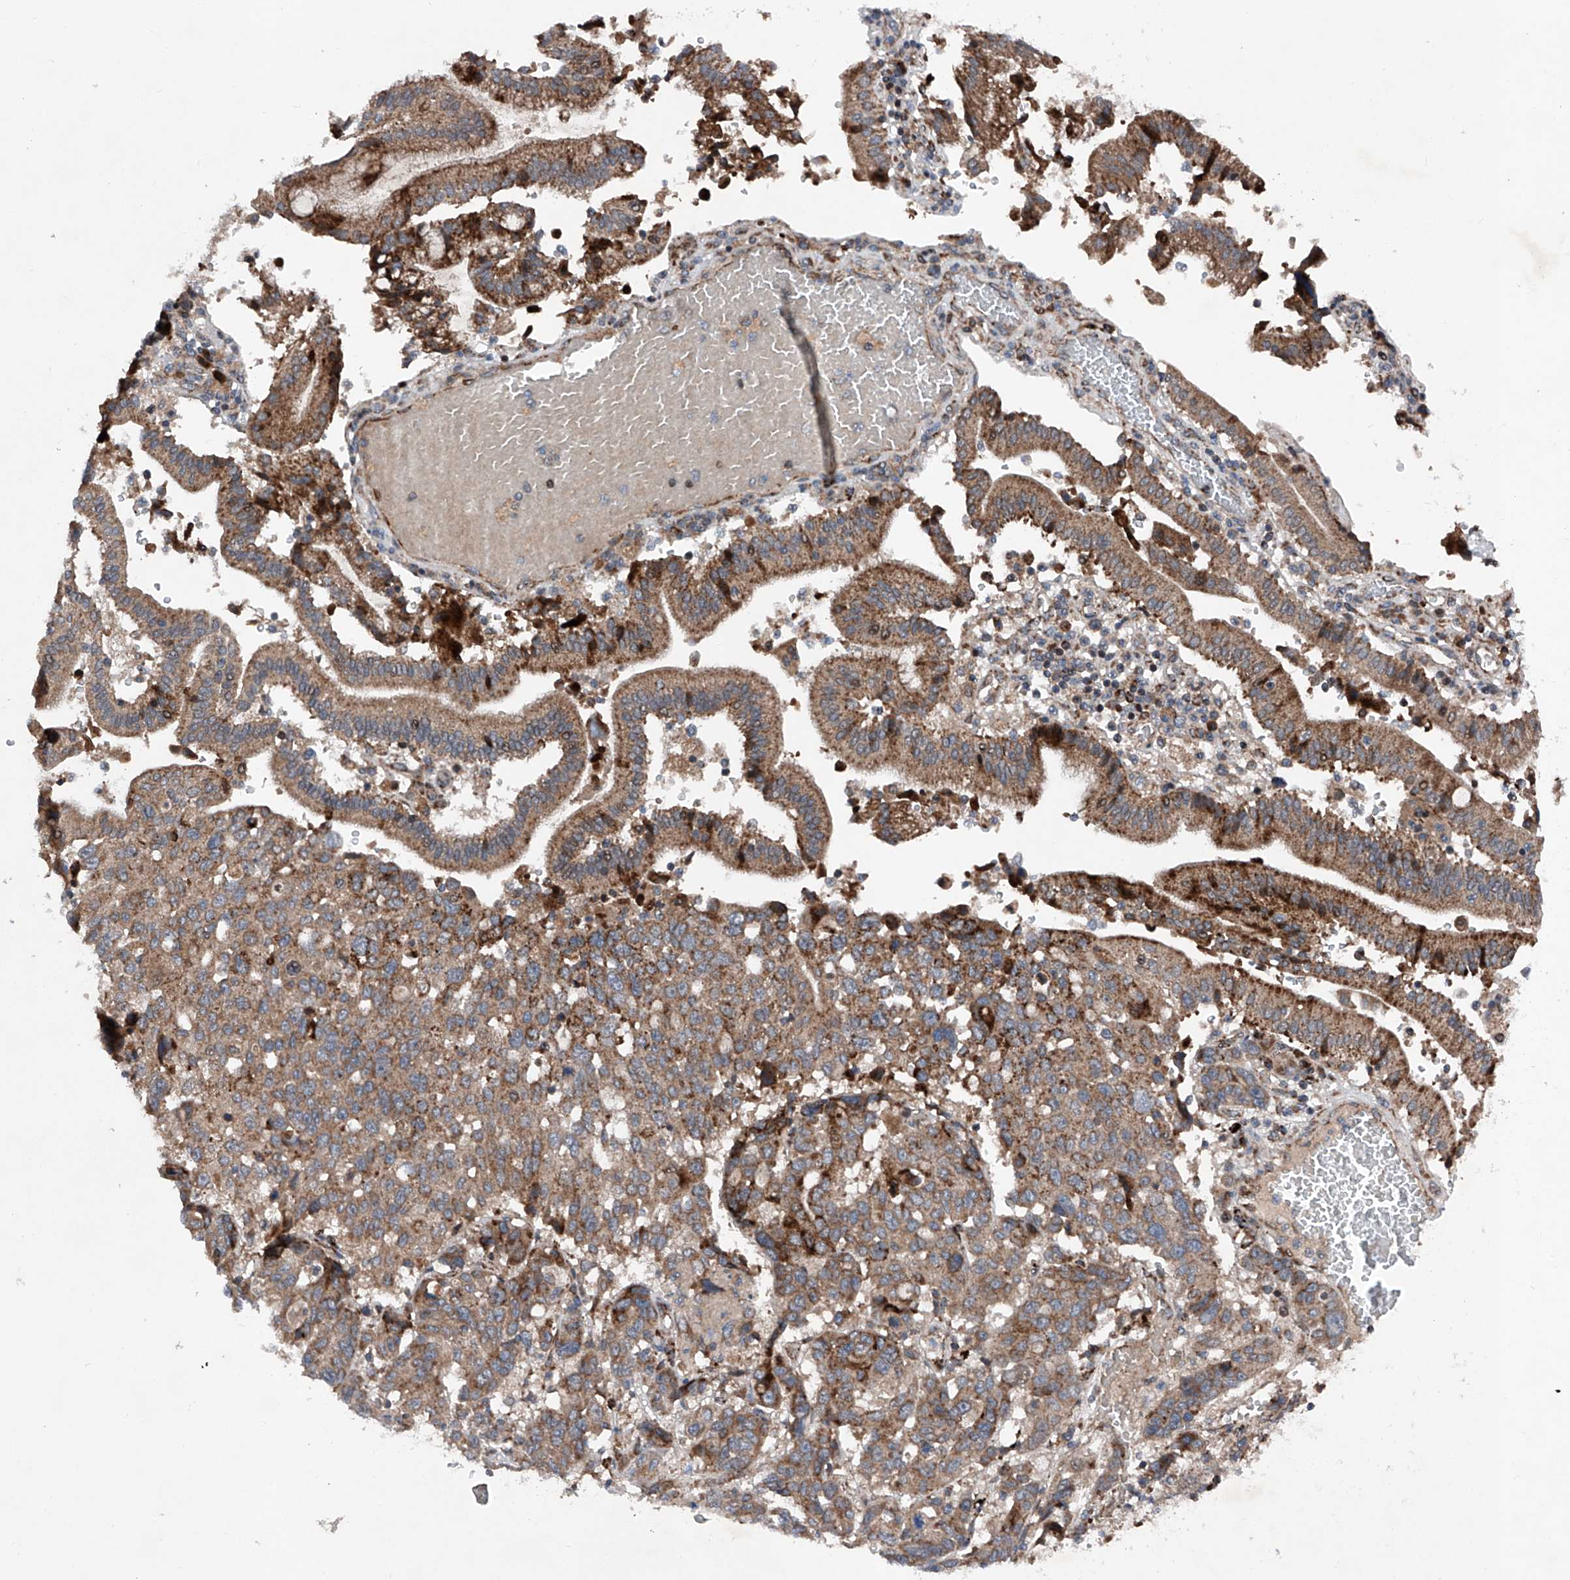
{"staining": {"intensity": "moderate", "quantity": ">75%", "location": "cytoplasmic/membranous"}, "tissue": "pancreatic cancer", "cell_type": "Tumor cells", "image_type": "cancer", "snomed": [{"axis": "morphology", "description": "Adenocarcinoma, NOS"}, {"axis": "topography", "description": "Pancreas"}], "caption": "Immunohistochemical staining of human pancreatic adenocarcinoma shows medium levels of moderate cytoplasmic/membranous expression in approximately >75% of tumor cells.", "gene": "DAD1", "patient": {"sex": "male", "age": 46}}